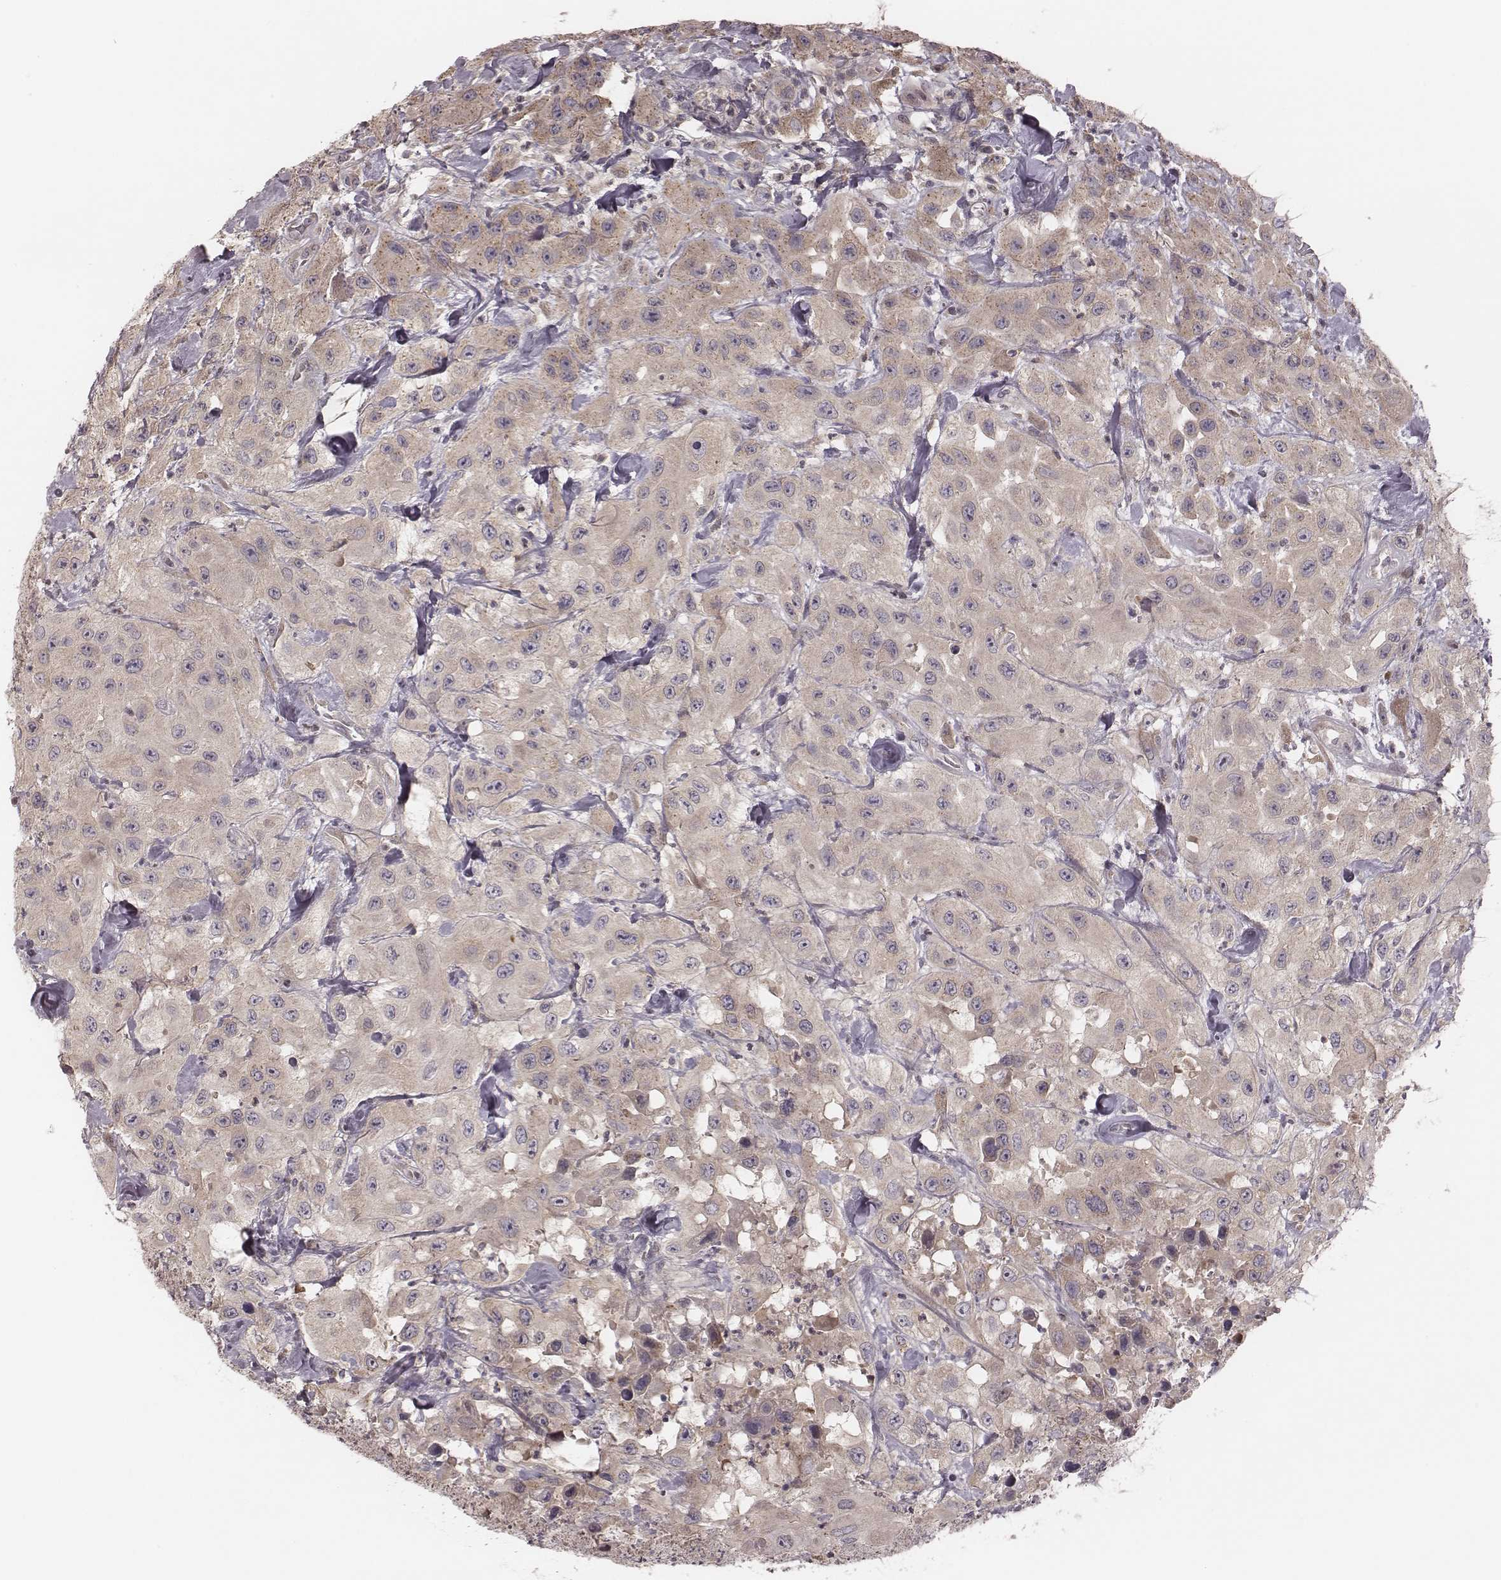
{"staining": {"intensity": "moderate", "quantity": "<25%", "location": "cytoplasmic/membranous"}, "tissue": "urothelial cancer", "cell_type": "Tumor cells", "image_type": "cancer", "snomed": [{"axis": "morphology", "description": "Urothelial carcinoma, High grade"}, {"axis": "topography", "description": "Urinary bladder"}], "caption": "Immunohistochemistry image of high-grade urothelial carcinoma stained for a protein (brown), which demonstrates low levels of moderate cytoplasmic/membranous positivity in about <25% of tumor cells.", "gene": "P2RX5", "patient": {"sex": "male", "age": 79}}